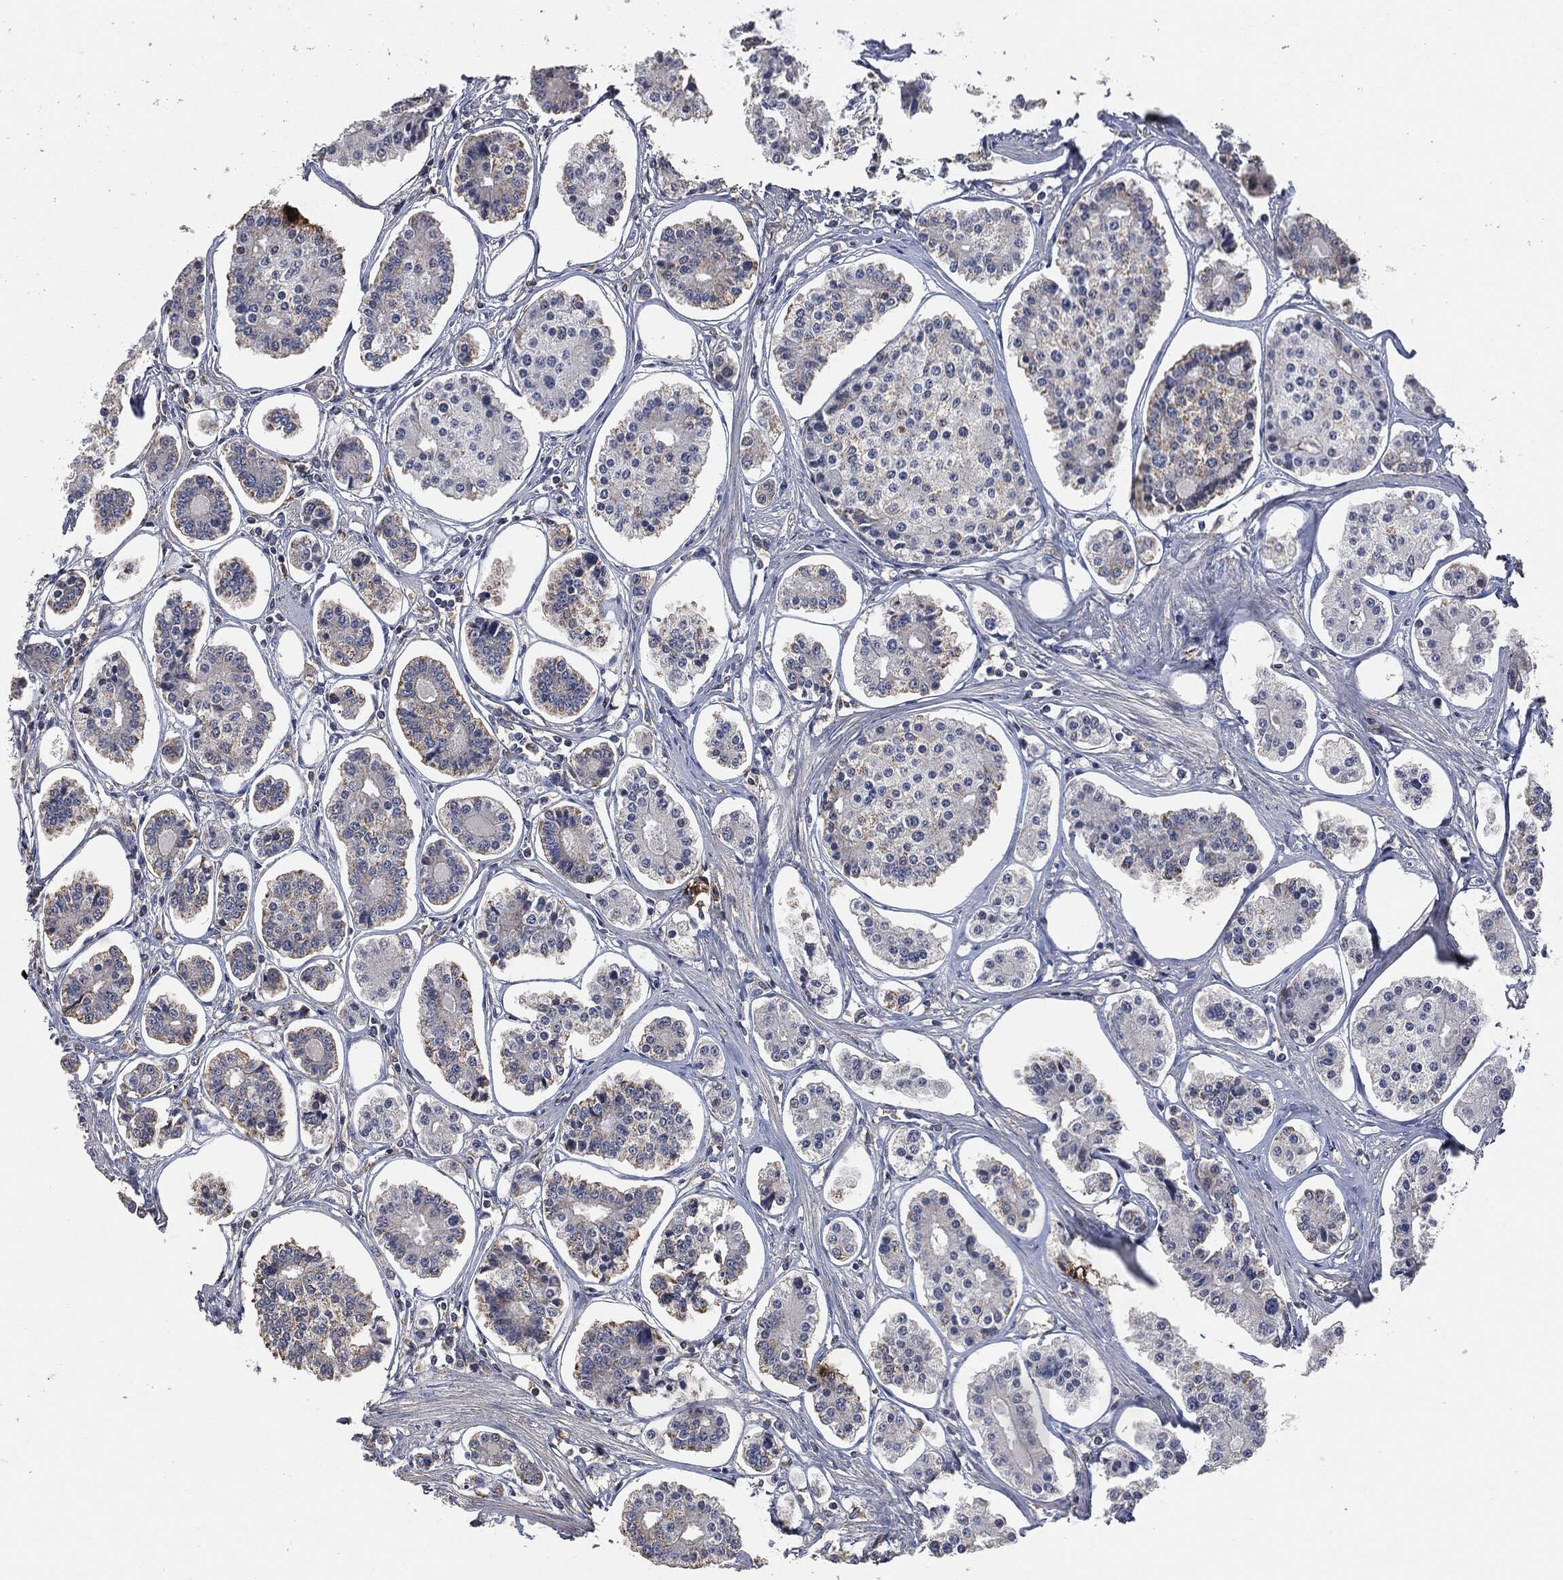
{"staining": {"intensity": "negative", "quantity": "none", "location": "none"}, "tissue": "carcinoid", "cell_type": "Tumor cells", "image_type": "cancer", "snomed": [{"axis": "morphology", "description": "Carcinoid, malignant, NOS"}, {"axis": "topography", "description": "Small intestine"}], "caption": "IHC histopathology image of neoplastic tissue: carcinoid (malignant) stained with DAB (3,3'-diaminobenzidine) shows no significant protein staining in tumor cells.", "gene": "CD33", "patient": {"sex": "female", "age": 65}}